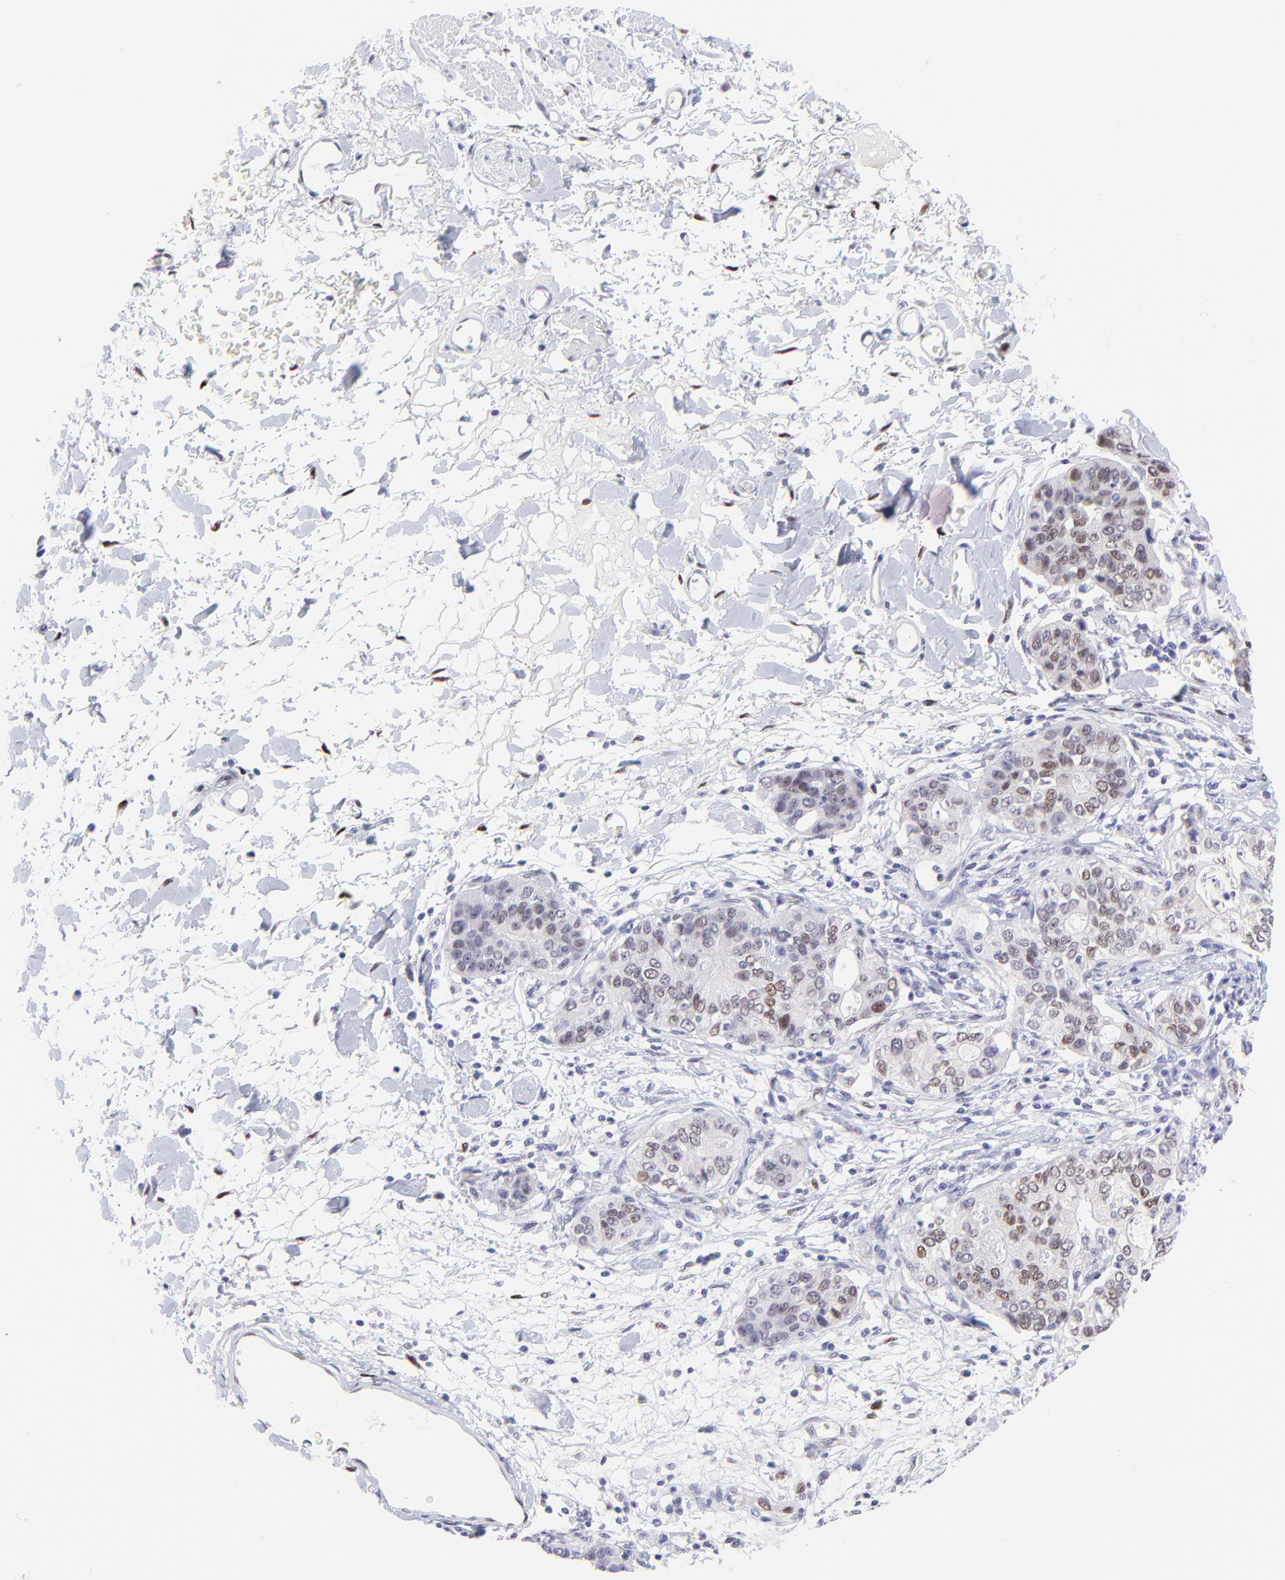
{"staining": {"intensity": "weak", "quantity": "25%-75%", "location": "nuclear"}, "tissue": "stomach cancer", "cell_type": "Tumor cells", "image_type": "cancer", "snomed": [{"axis": "morphology", "description": "Adenocarcinoma, NOS"}, {"axis": "topography", "description": "Esophagus"}, {"axis": "topography", "description": "Stomach"}], "caption": "Human stomach adenocarcinoma stained with a protein marker shows weak staining in tumor cells.", "gene": "KLF4", "patient": {"sex": "male", "age": 74}}